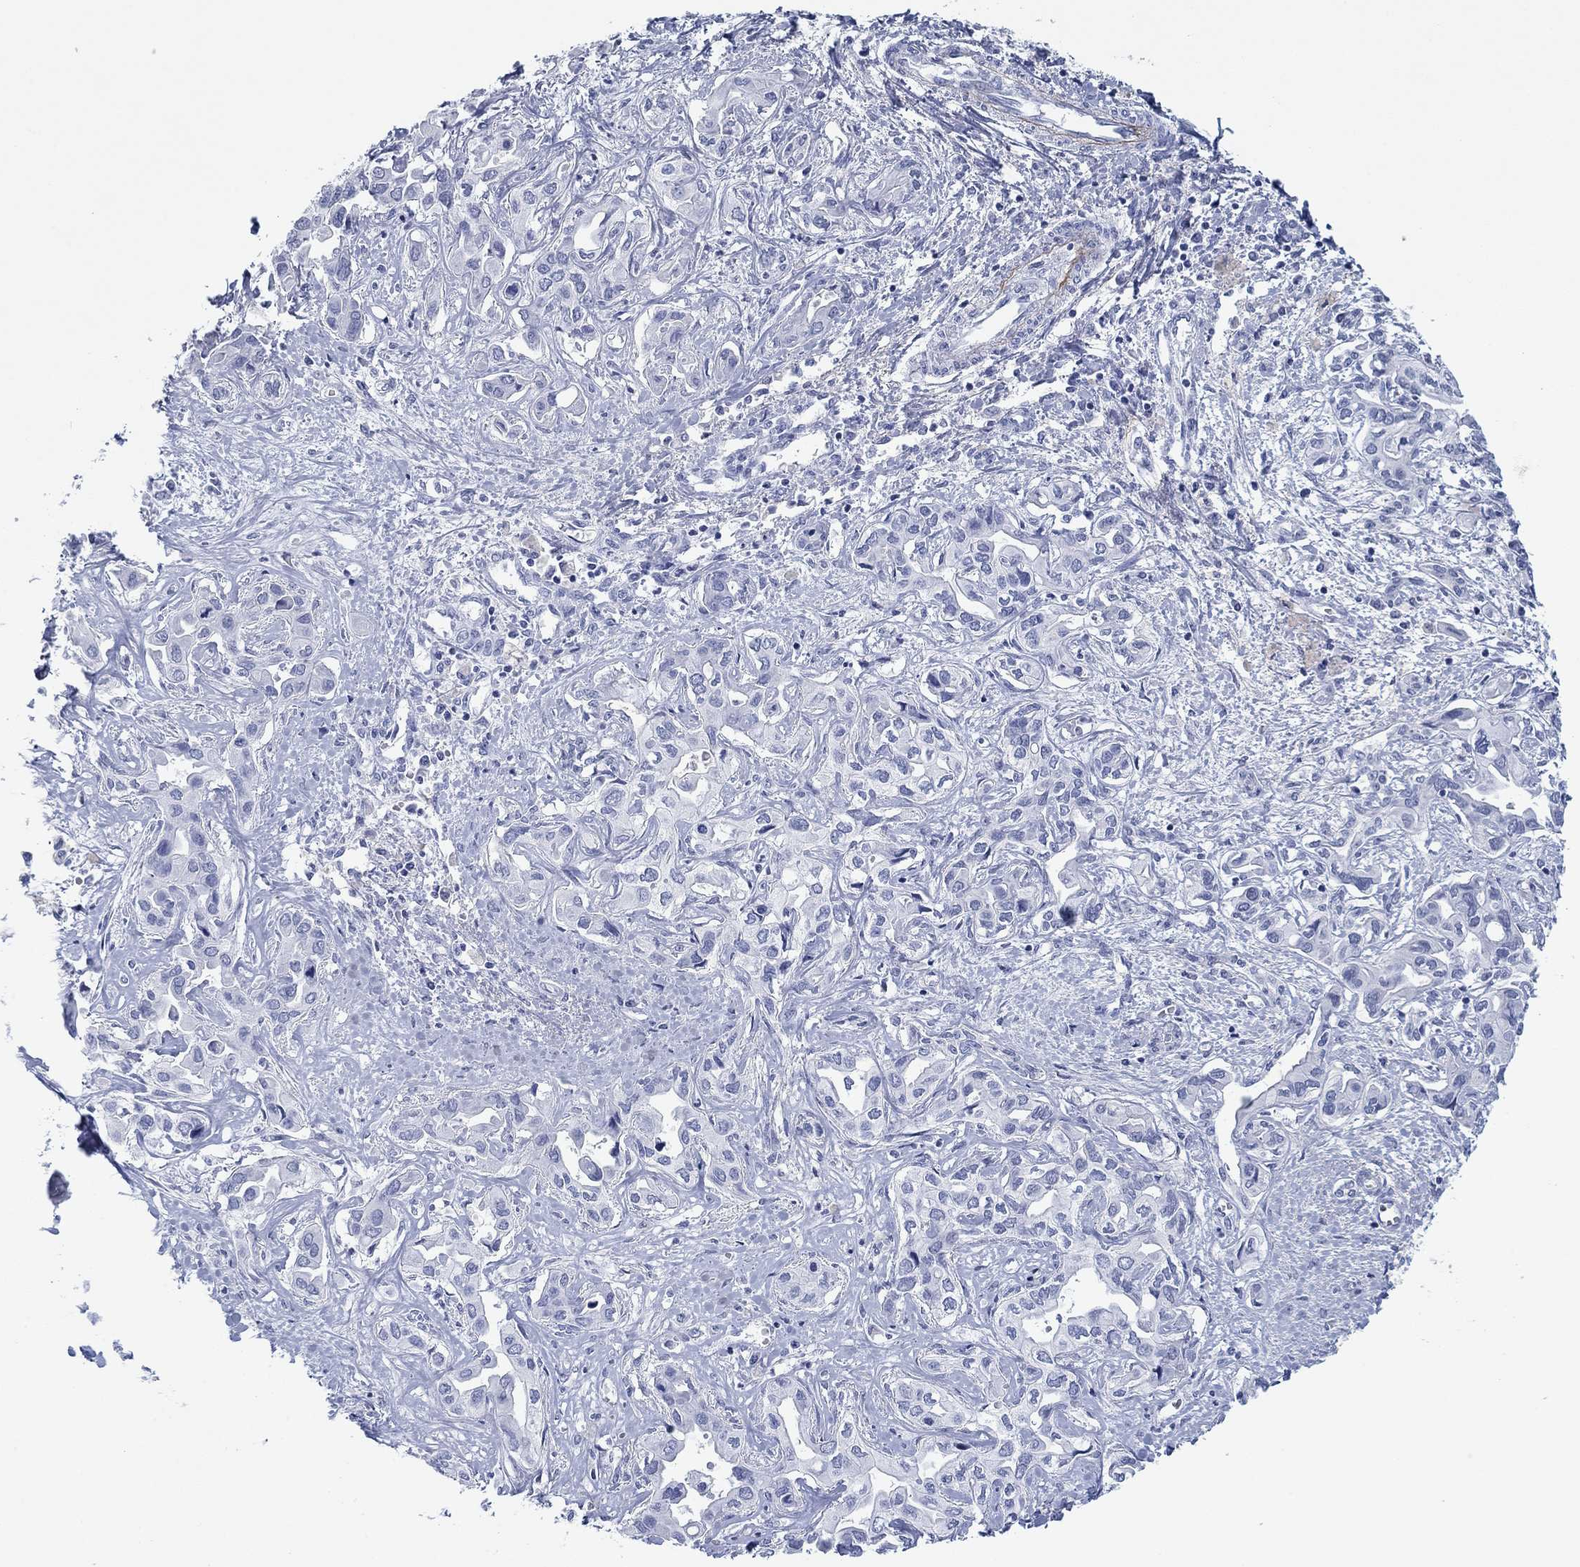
{"staining": {"intensity": "negative", "quantity": "none", "location": "none"}, "tissue": "liver cancer", "cell_type": "Tumor cells", "image_type": "cancer", "snomed": [{"axis": "morphology", "description": "Cholangiocarcinoma"}, {"axis": "topography", "description": "Liver"}], "caption": "The histopathology image shows no significant positivity in tumor cells of liver cancer (cholangiocarcinoma). (DAB IHC visualized using brightfield microscopy, high magnification).", "gene": "PDYN", "patient": {"sex": "female", "age": 64}}